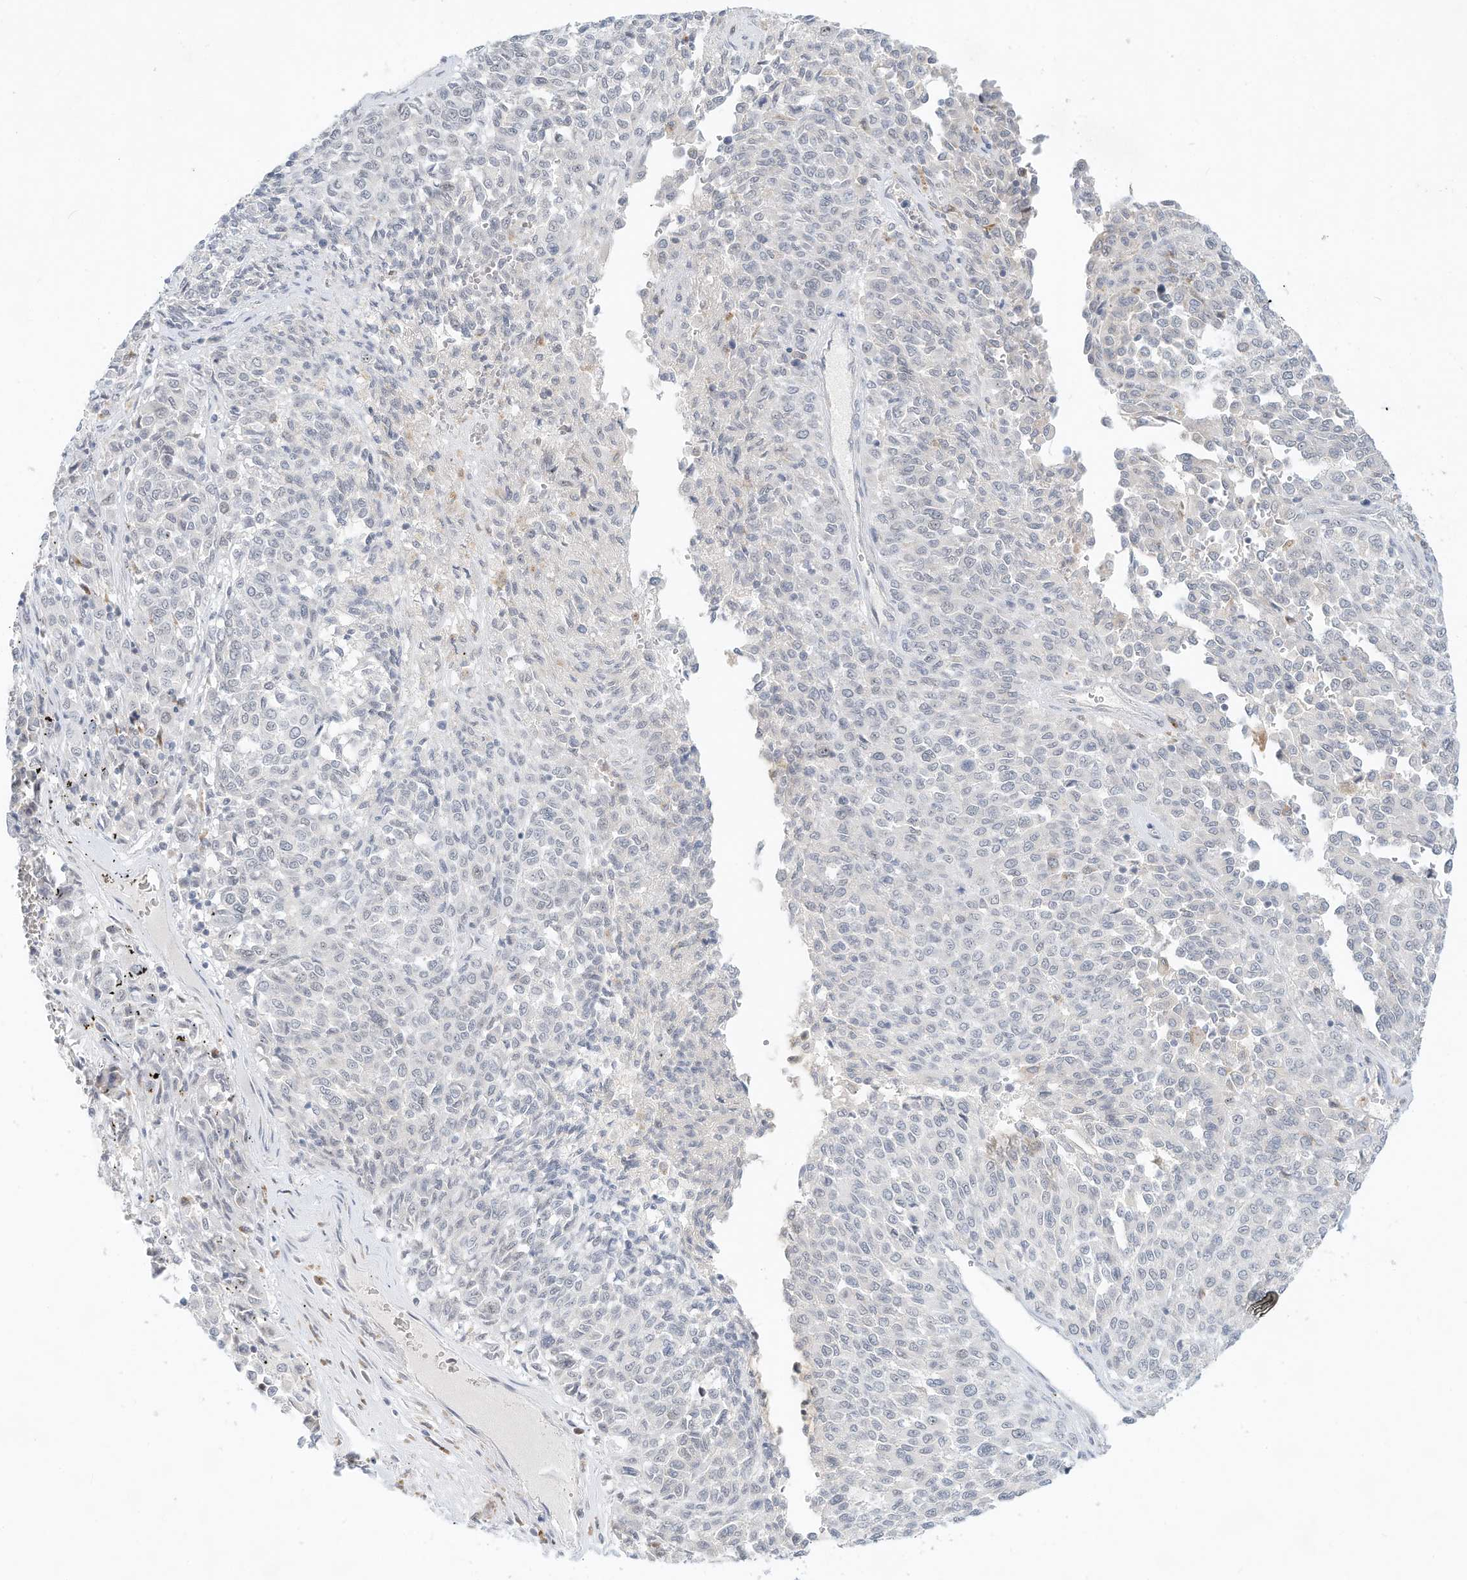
{"staining": {"intensity": "negative", "quantity": "none", "location": "none"}, "tissue": "melanoma", "cell_type": "Tumor cells", "image_type": "cancer", "snomed": [{"axis": "morphology", "description": "Malignant melanoma, Metastatic site"}, {"axis": "topography", "description": "Pancreas"}], "caption": "Immunohistochemistry (IHC) histopathology image of human malignant melanoma (metastatic site) stained for a protein (brown), which exhibits no positivity in tumor cells. The staining was performed using DAB (3,3'-diaminobenzidine) to visualize the protein expression in brown, while the nuclei were stained in blue with hematoxylin (Magnification: 20x).", "gene": "PAK6", "patient": {"sex": "female", "age": 30}}